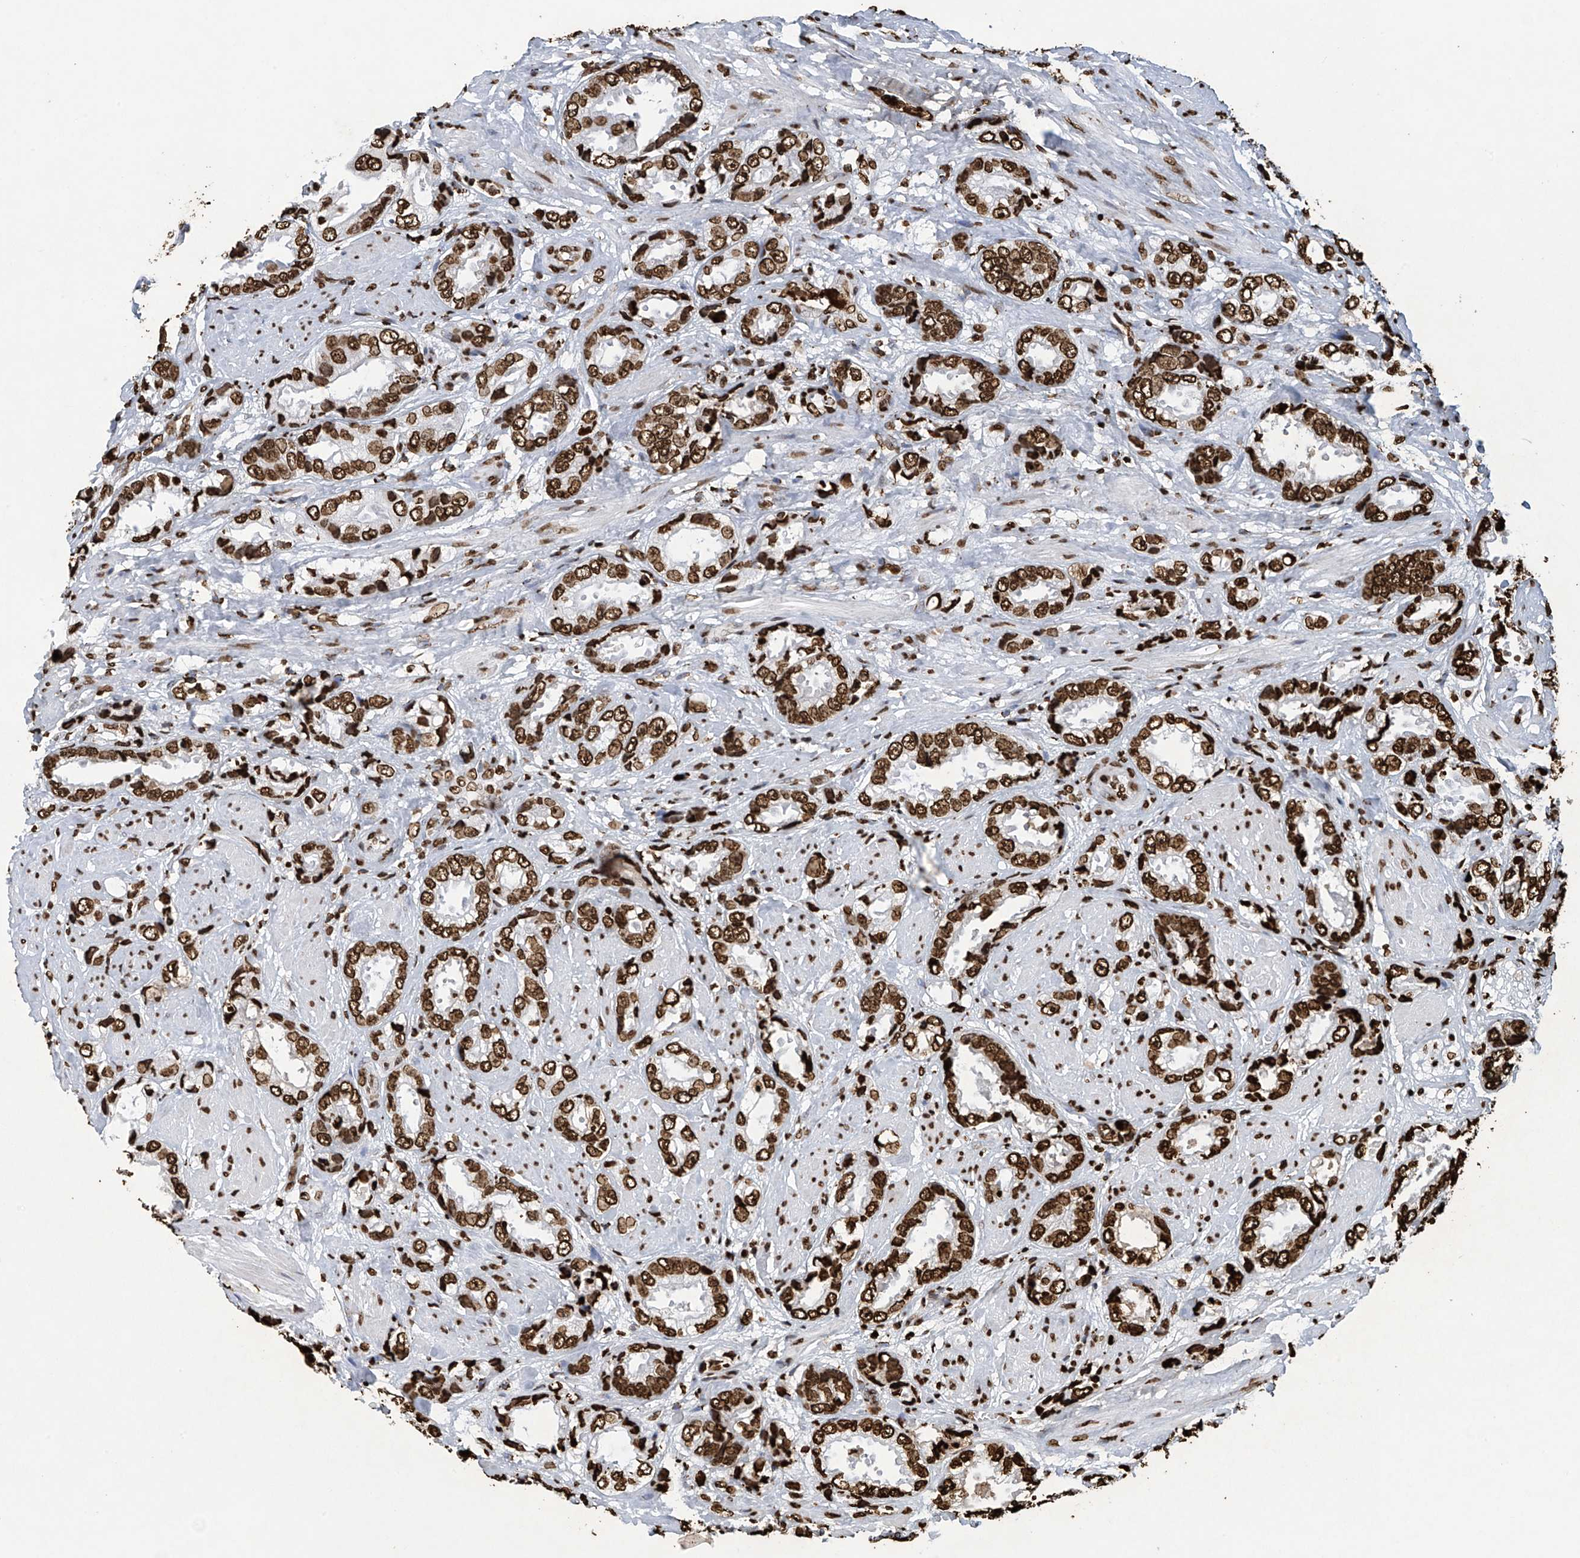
{"staining": {"intensity": "strong", "quantity": ">75%", "location": "nuclear"}, "tissue": "prostate cancer", "cell_type": "Tumor cells", "image_type": "cancer", "snomed": [{"axis": "morphology", "description": "Adenocarcinoma, High grade"}, {"axis": "topography", "description": "Prostate"}], "caption": "A high-resolution image shows IHC staining of prostate high-grade adenocarcinoma, which displays strong nuclear staining in approximately >75% of tumor cells.", "gene": "H3-3A", "patient": {"sex": "male", "age": 61}}